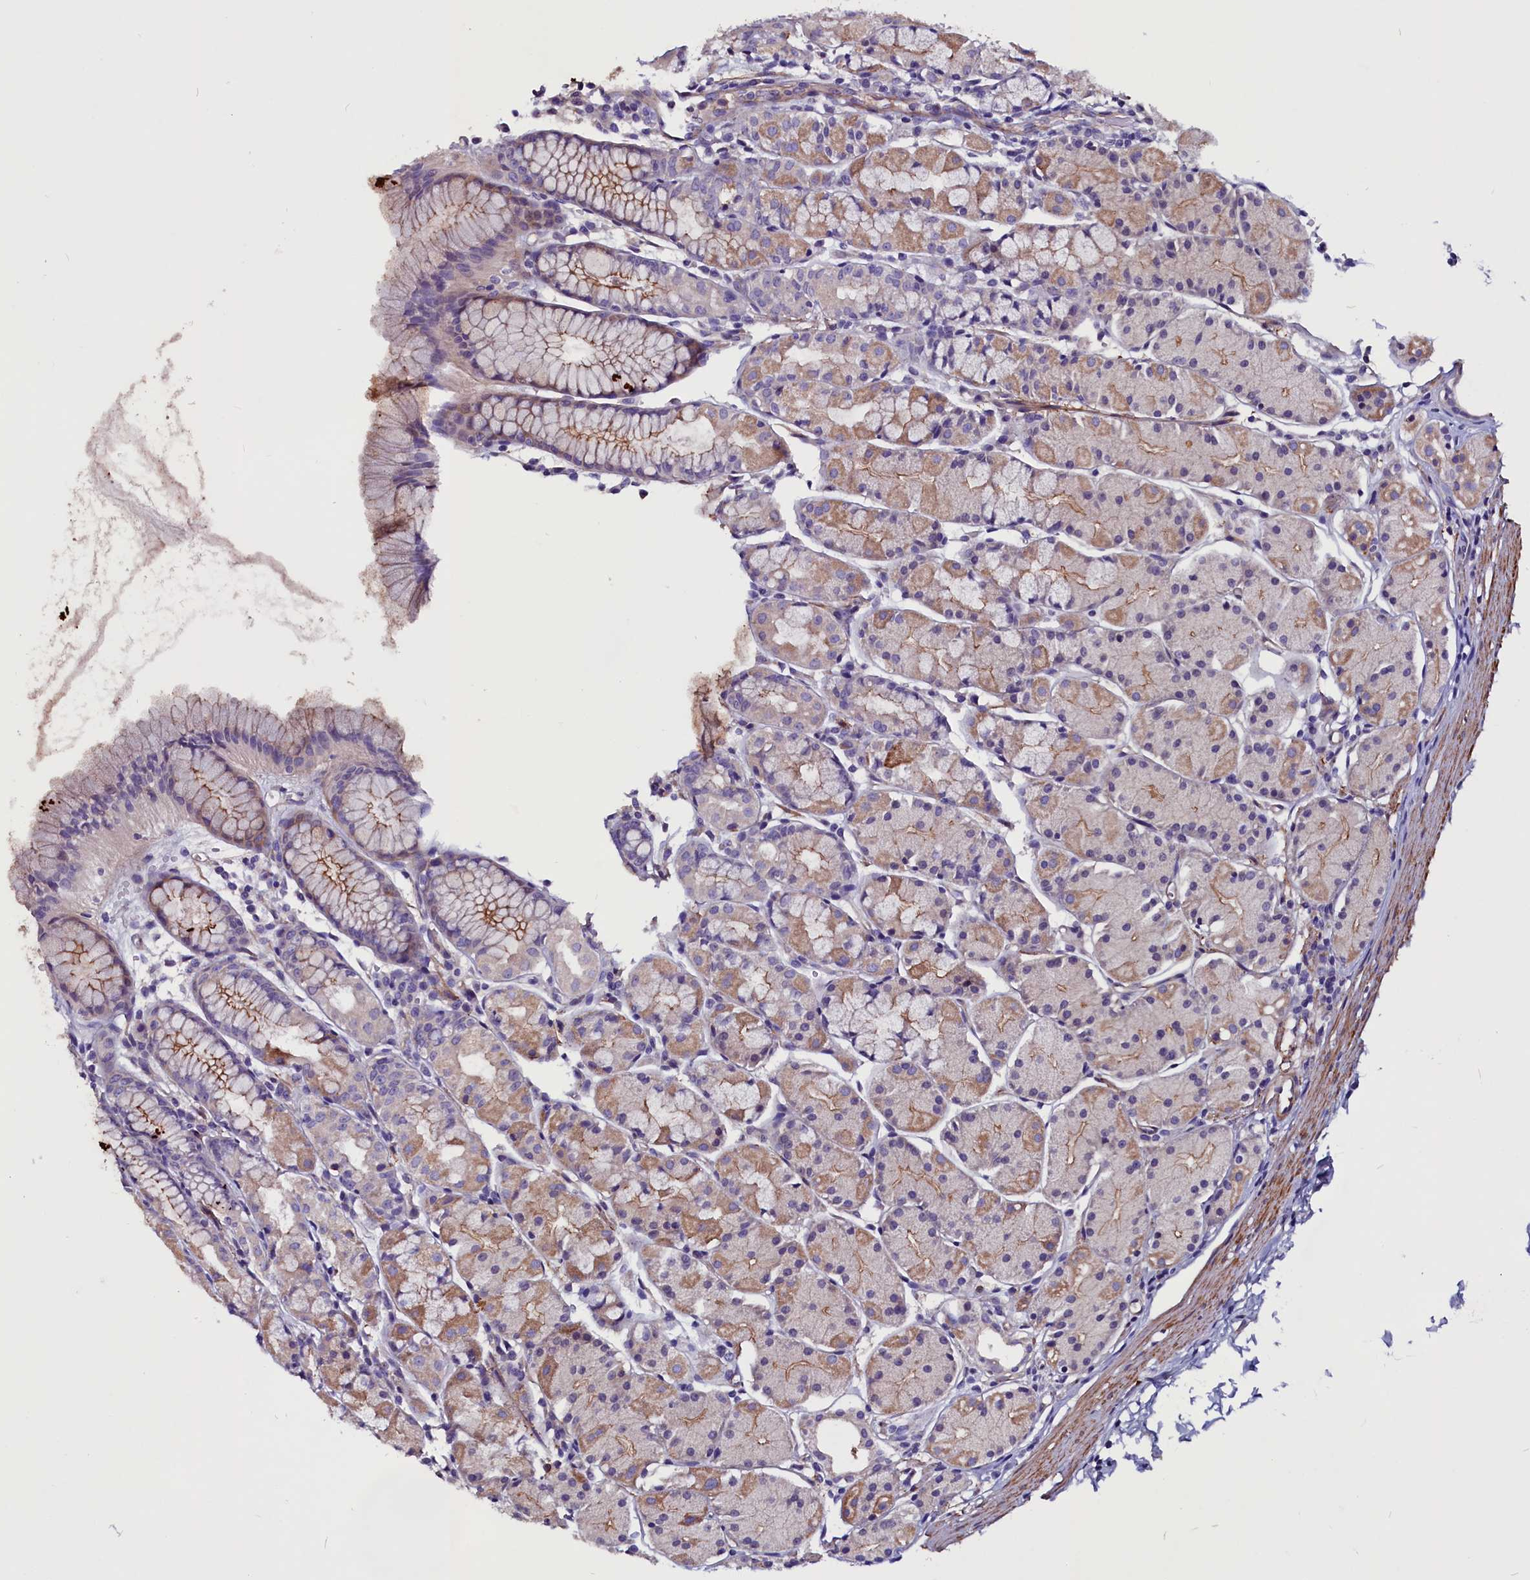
{"staining": {"intensity": "moderate", "quantity": "25%-75%", "location": "cytoplasmic/membranous"}, "tissue": "stomach", "cell_type": "Glandular cells", "image_type": "normal", "snomed": [{"axis": "morphology", "description": "Normal tissue, NOS"}, {"axis": "topography", "description": "Stomach, upper"}], "caption": "Immunohistochemical staining of normal human stomach reveals 25%-75% levels of moderate cytoplasmic/membranous protein positivity in approximately 25%-75% of glandular cells.", "gene": "ZNF749", "patient": {"sex": "male", "age": 47}}